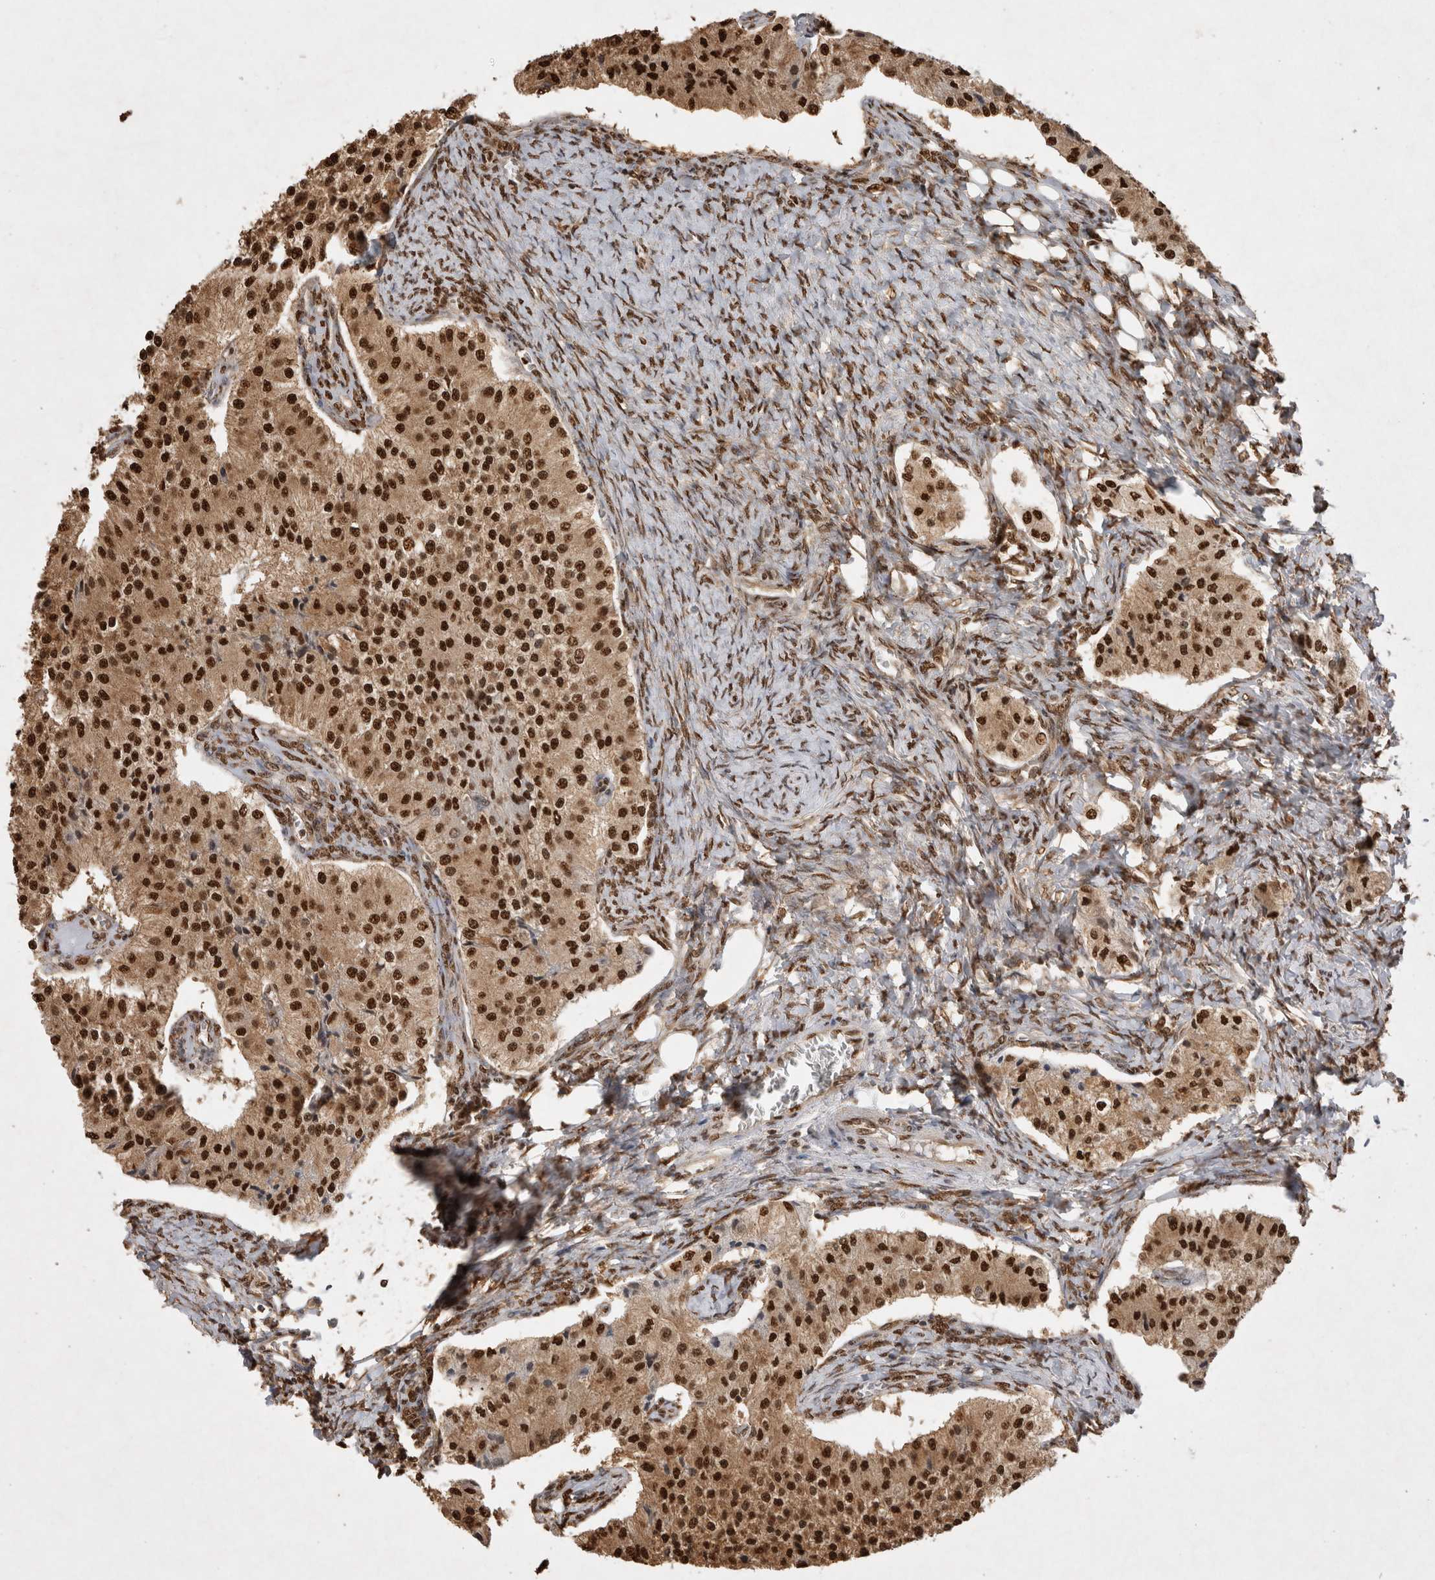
{"staining": {"intensity": "strong", "quantity": ">75%", "location": "cytoplasmic/membranous,nuclear"}, "tissue": "carcinoid", "cell_type": "Tumor cells", "image_type": "cancer", "snomed": [{"axis": "morphology", "description": "Carcinoid, malignant, NOS"}, {"axis": "topography", "description": "Colon"}], "caption": "The histopathology image demonstrates a brown stain indicating the presence of a protein in the cytoplasmic/membranous and nuclear of tumor cells in carcinoid. (Stains: DAB in brown, nuclei in blue, Microscopy: brightfield microscopy at high magnification).", "gene": "HDGF", "patient": {"sex": "female", "age": 52}}